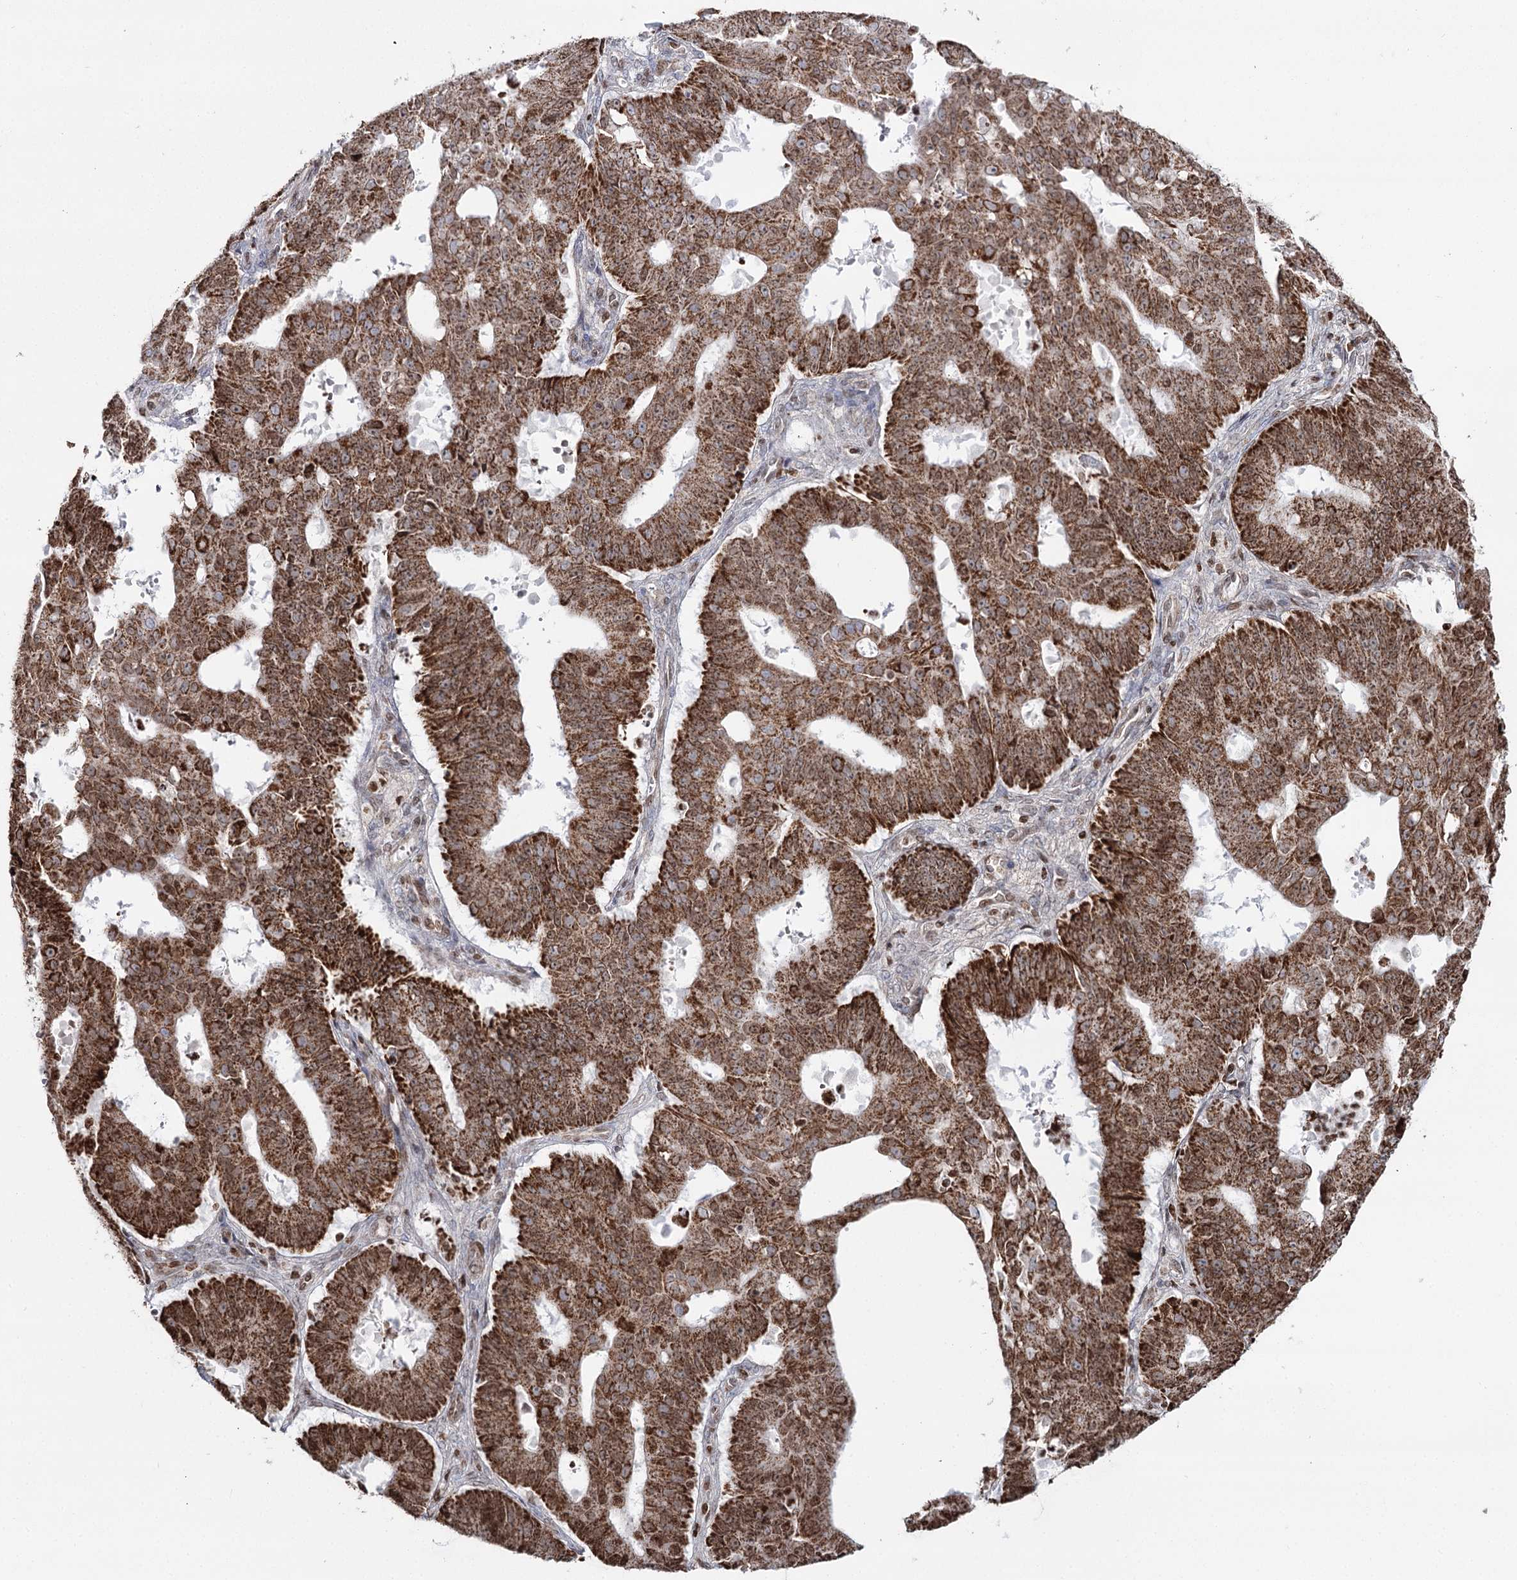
{"staining": {"intensity": "strong", "quantity": ">75%", "location": "cytoplasmic/membranous,nuclear"}, "tissue": "ovarian cancer", "cell_type": "Tumor cells", "image_type": "cancer", "snomed": [{"axis": "morphology", "description": "Carcinoma, endometroid"}, {"axis": "topography", "description": "Appendix"}, {"axis": "topography", "description": "Ovary"}], "caption": "Endometroid carcinoma (ovarian) stained for a protein exhibits strong cytoplasmic/membranous and nuclear positivity in tumor cells.", "gene": "PDHX", "patient": {"sex": "female", "age": 42}}